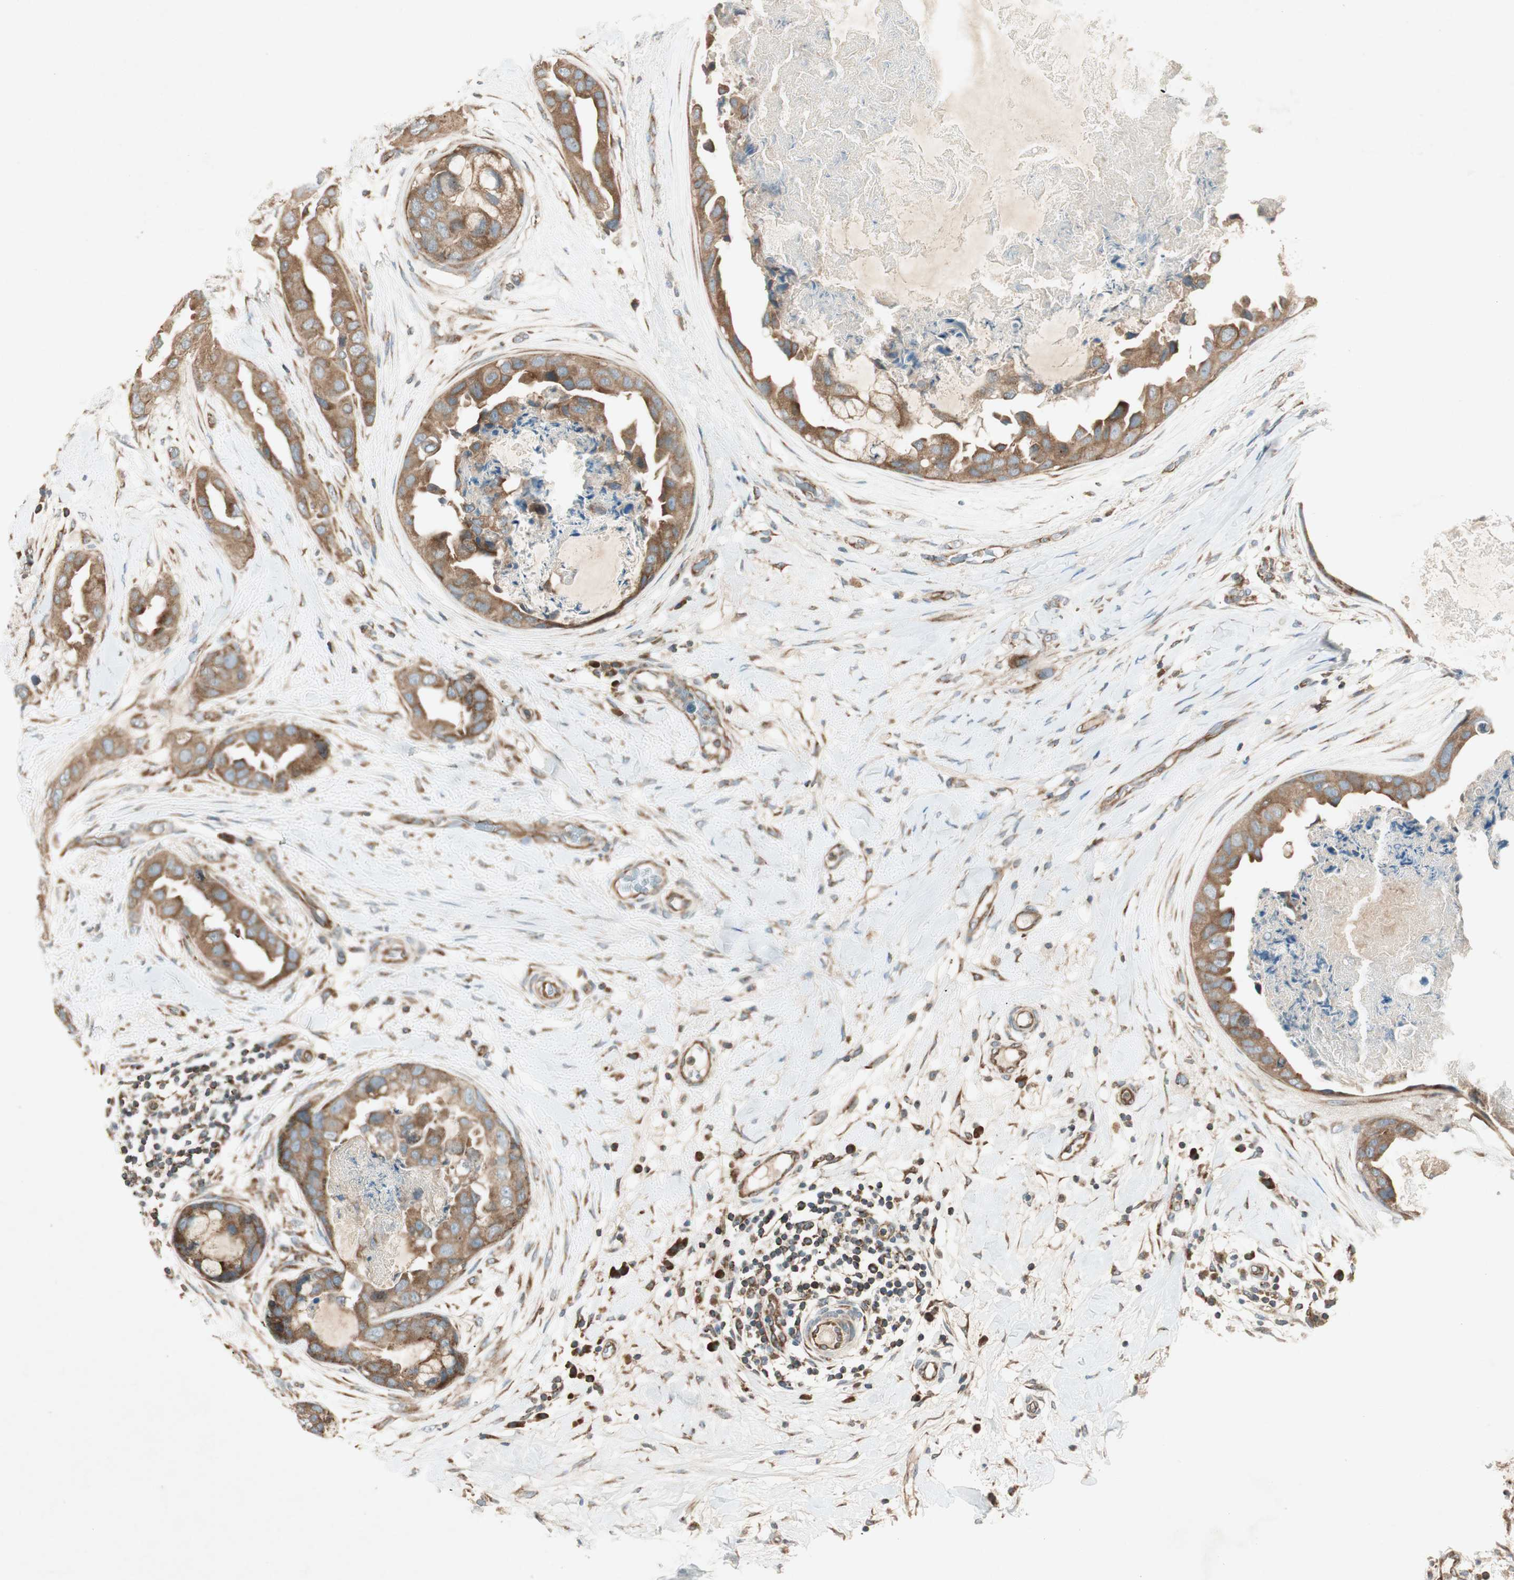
{"staining": {"intensity": "moderate", "quantity": ">75%", "location": "cytoplasmic/membranous"}, "tissue": "breast cancer", "cell_type": "Tumor cells", "image_type": "cancer", "snomed": [{"axis": "morphology", "description": "Duct carcinoma"}, {"axis": "topography", "description": "Breast"}], "caption": "This image reveals infiltrating ductal carcinoma (breast) stained with immunohistochemistry to label a protein in brown. The cytoplasmic/membranous of tumor cells show moderate positivity for the protein. Nuclei are counter-stained blue.", "gene": "CHADL", "patient": {"sex": "female", "age": 40}}